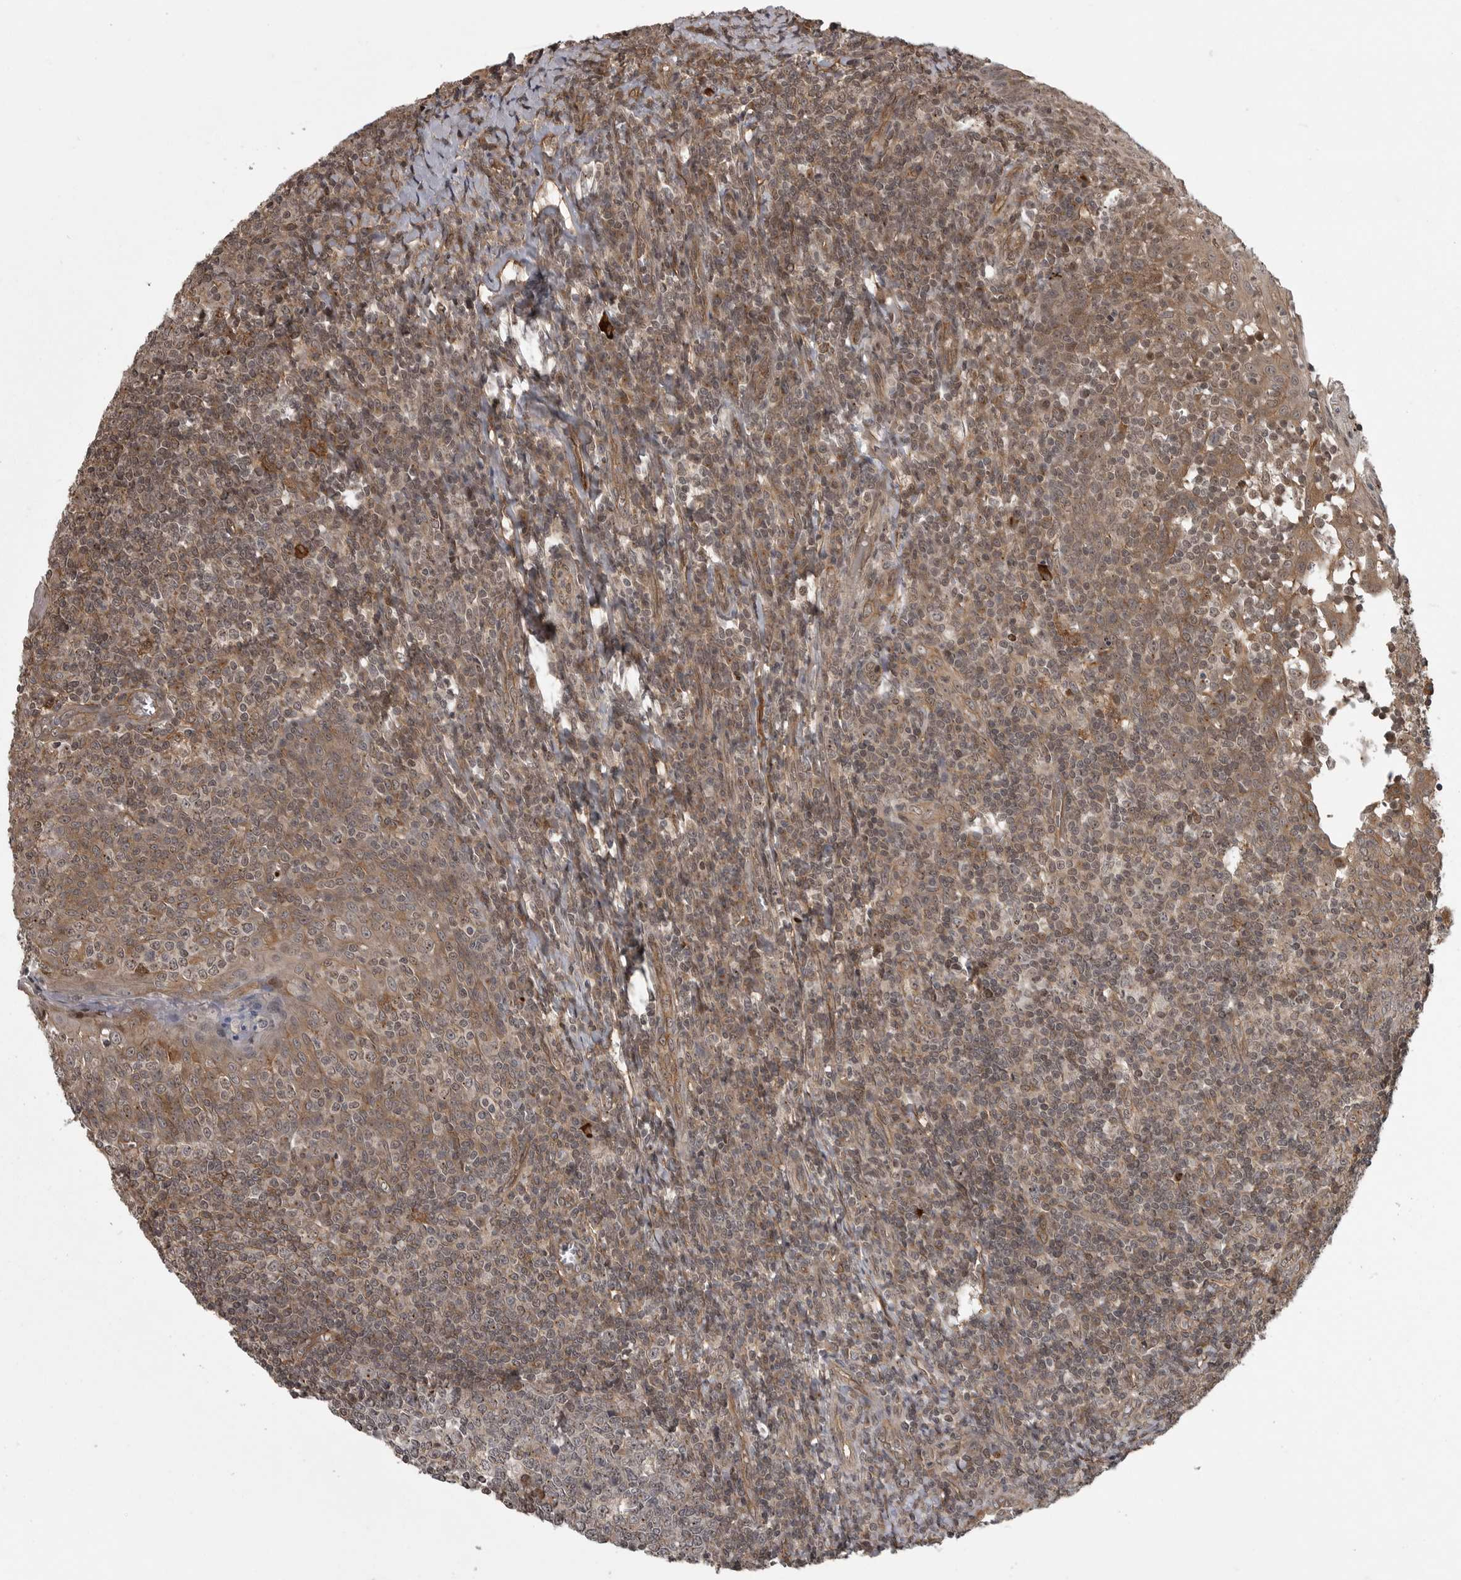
{"staining": {"intensity": "moderate", "quantity": ">75%", "location": "cytoplasmic/membranous"}, "tissue": "tonsil", "cell_type": "Germinal center cells", "image_type": "normal", "snomed": [{"axis": "morphology", "description": "Normal tissue, NOS"}, {"axis": "topography", "description": "Tonsil"}], "caption": "Protein staining demonstrates moderate cytoplasmic/membranous staining in about >75% of germinal center cells in unremarkable tonsil. The staining is performed using DAB brown chromogen to label protein expression. The nuclei are counter-stained blue using hematoxylin.", "gene": "DNAJC8", "patient": {"sex": "female", "age": 19}}